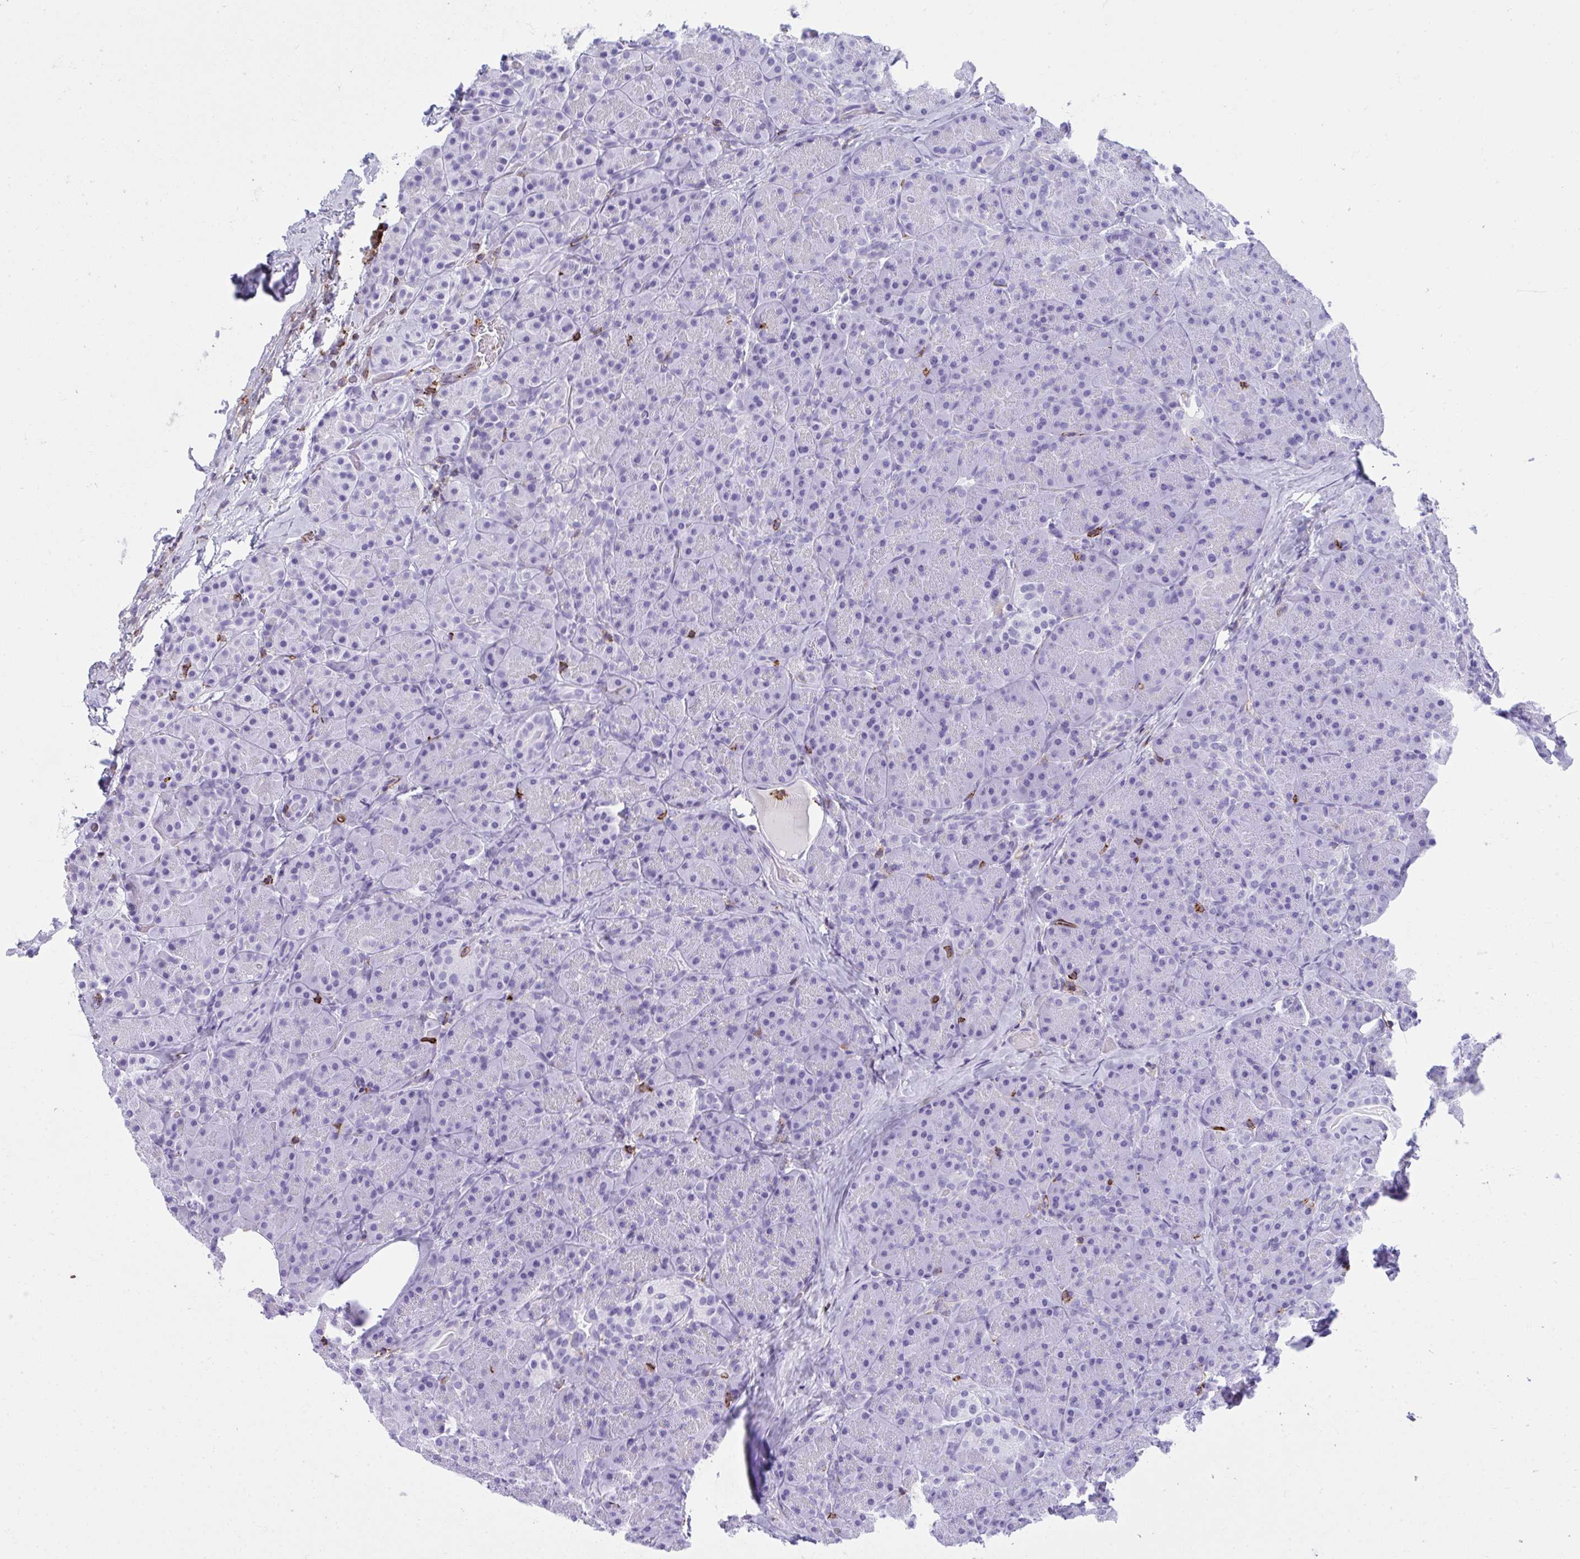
{"staining": {"intensity": "negative", "quantity": "none", "location": "none"}, "tissue": "pancreas", "cell_type": "Exocrine glandular cells", "image_type": "normal", "snomed": [{"axis": "morphology", "description": "Normal tissue, NOS"}, {"axis": "topography", "description": "Pancreas"}], "caption": "Immunohistochemistry (IHC) of unremarkable pancreas reveals no staining in exocrine glandular cells. (Stains: DAB immunohistochemistry (IHC) with hematoxylin counter stain, Microscopy: brightfield microscopy at high magnification).", "gene": "SPN", "patient": {"sex": "male", "age": 57}}